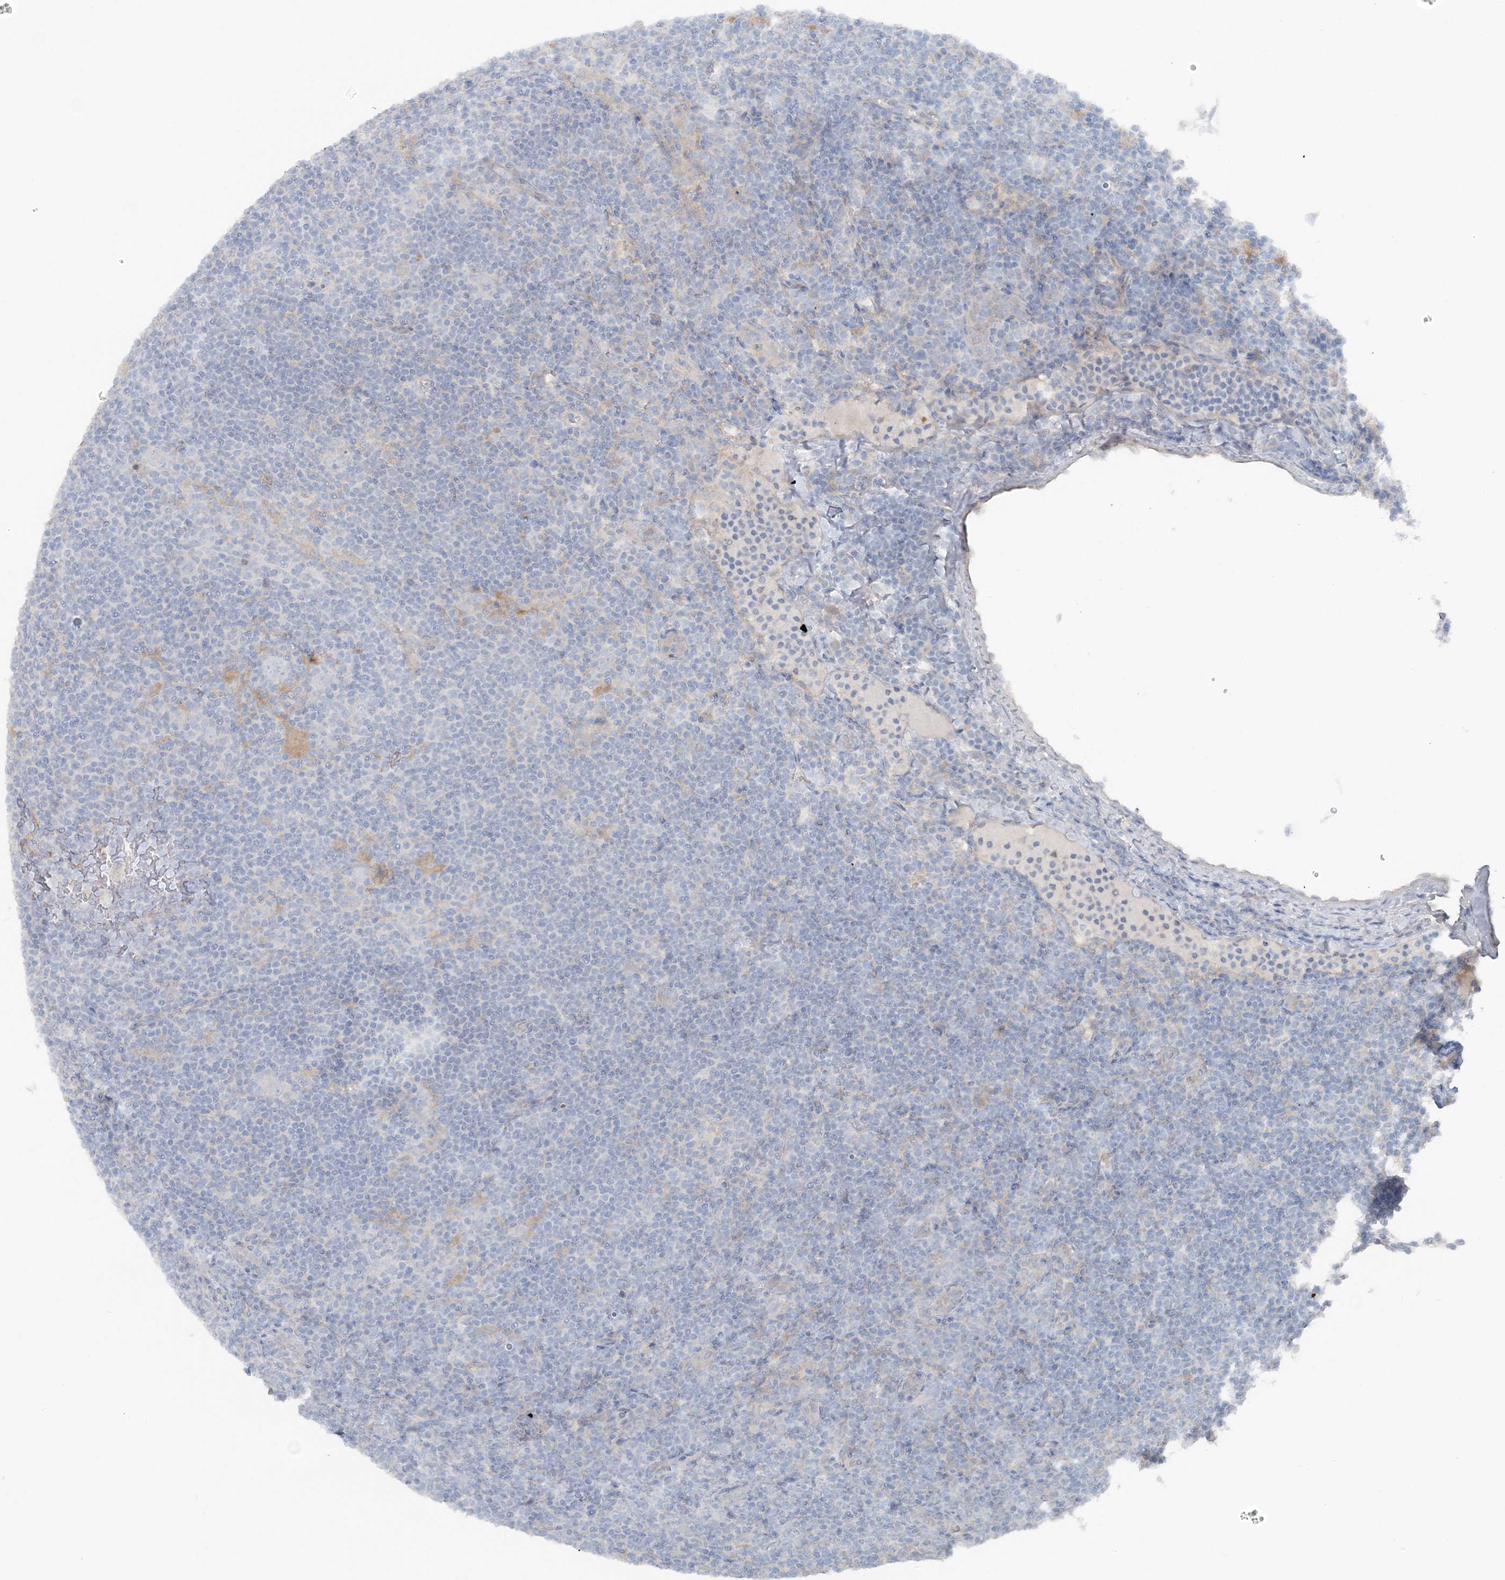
{"staining": {"intensity": "negative", "quantity": "none", "location": "none"}, "tissue": "lymphoma", "cell_type": "Tumor cells", "image_type": "cancer", "snomed": [{"axis": "morphology", "description": "Hodgkin's disease, NOS"}, {"axis": "topography", "description": "Lymph node"}], "caption": "This is an IHC image of Hodgkin's disease. There is no positivity in tumor cells.", "gene": "ATP11A", "patient": {"sex": "female", "age": 57}}